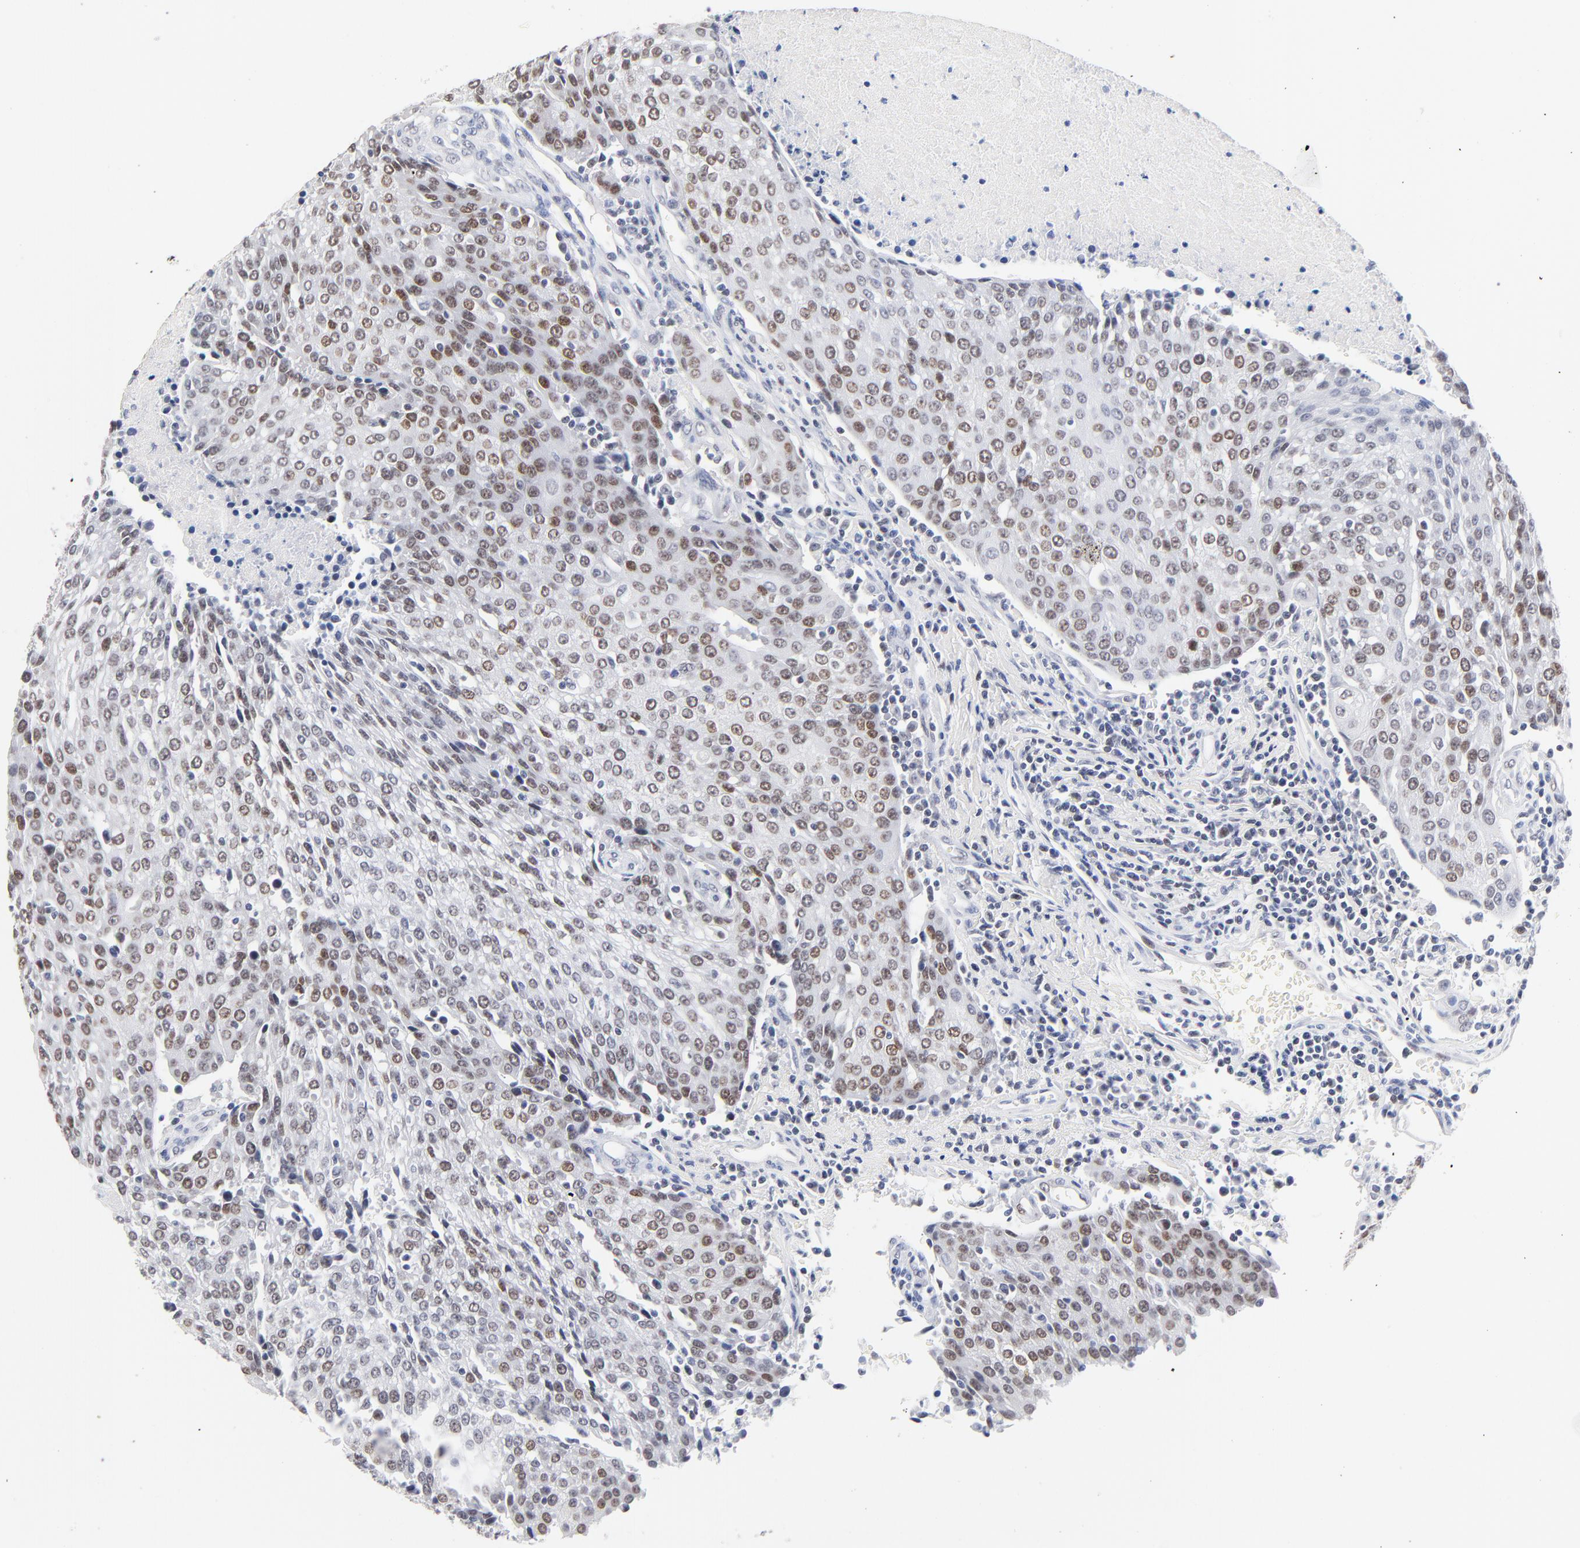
{"staining": {"intensity": "weak", "quantity": "25%-75%", "location": "nuclear"}, "tissue": "urothelial cancer", "cell_type": "Tumor cells", "image_type": "cancer", "snomed": [{"axis": "morphology", "description": "Urothelial carcinoma, High grade"}, {"axis": "topography", "description": "Urinary bladder"}], "caption": "Immunohistochemistry (IHC) histopathology image of high-grade urothelial carcinoma stained for a protein (brown), which reveals low levels of weak nuclear expression in approximately 25%-75% of tumor cells.", "gene": "ORC2", "patient": {"sex": "female", "age": 85}}